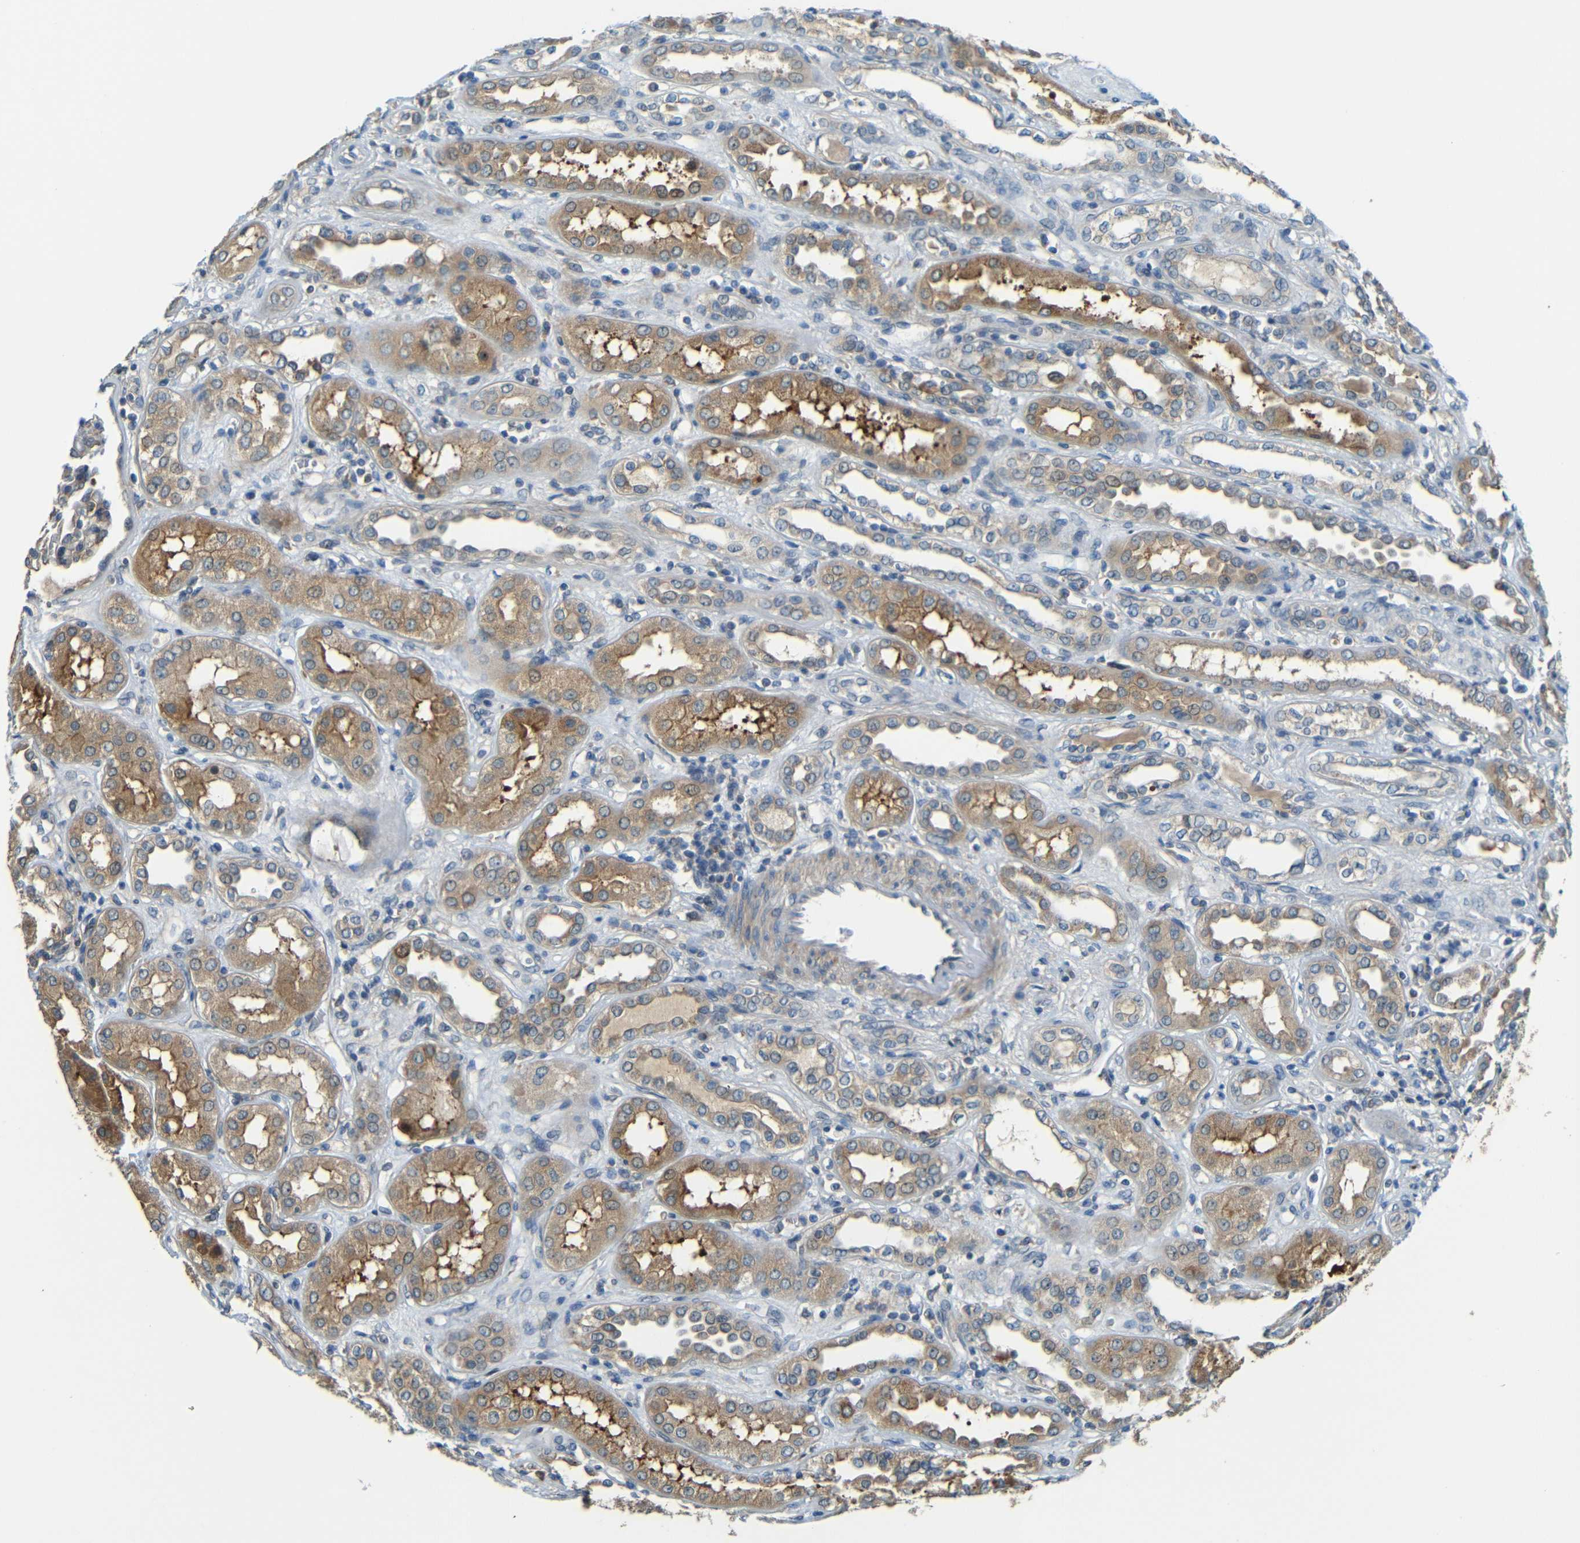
{"staining": {"intensity": "negative", "quantity": "none", "location": "none"}, "tissue": "kidney", "cell_type": "Cells in glomeruli", "image_type": "normal", "snomed": [{"axis": "morphology", "description": "Normal tissue, NOS"}, {"axis": "topography", "description": "Kidney"}], "caption": "IHC histopathology image of benign kidney: kidney stained with DAB (3,3'-diaminobenzidine) shows no significant protein expression in cells in glomeruli.", "gene": "FNDC3A", "patient": {"sex": "male", "age": 59}}